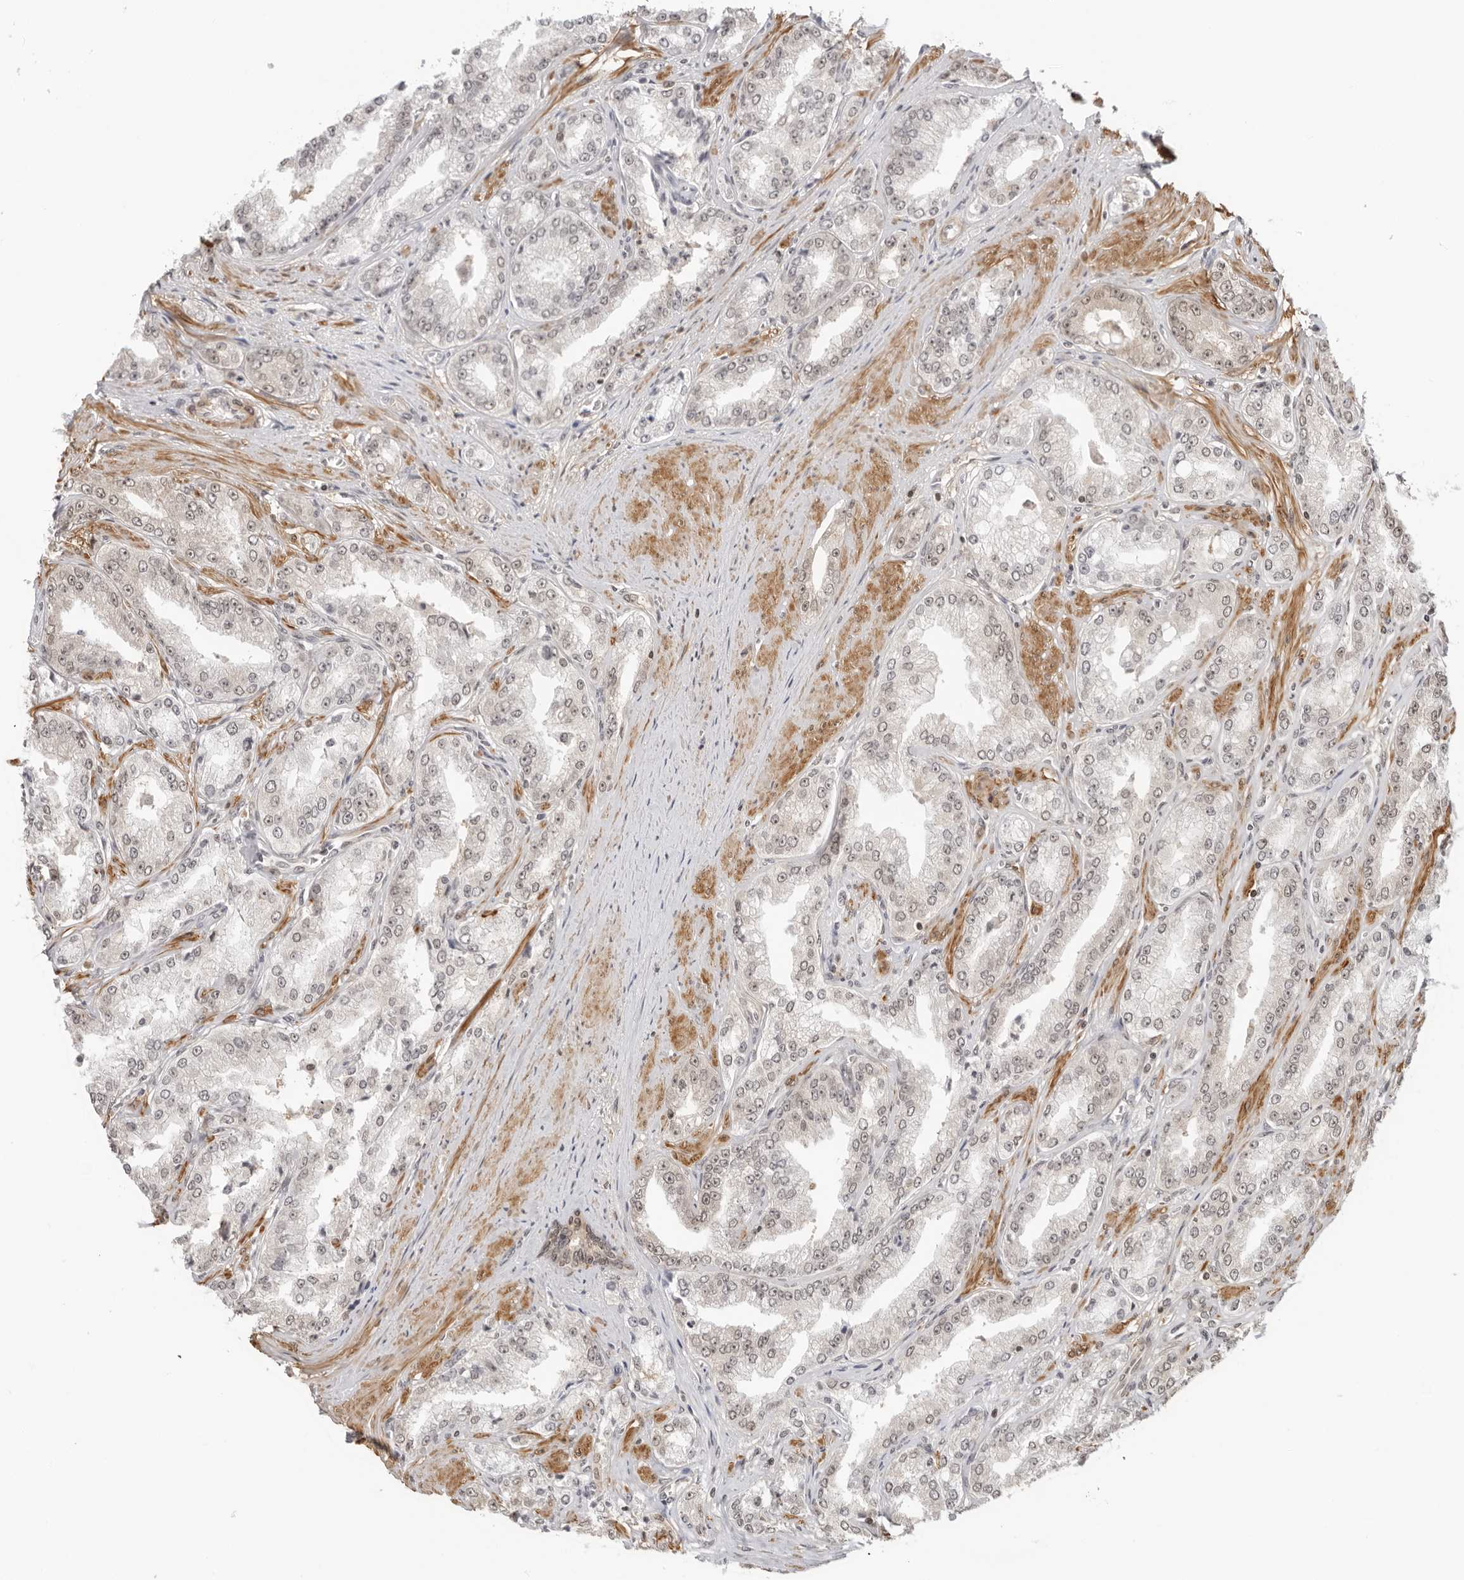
{"staining": {"intensity": "weak", "quantity": "<25%", "location": "nuclear"}, "tissue": "prostate cancer", "cell_type": "Tumor cells", "image_type": "cancer", "snomed": [{"axis": "morphology", "description": "Adenocarcinoma, High grade"}, {"axis": "topography", "description": "Prostate"}], "caption": "Tumor cells are negative for protein expression in human adenocarcinoma (high-grade) (prostate). Nuclei are stained in blue.", "gene": "RNF146", "patient": {"sex": "male", "age": 71}}